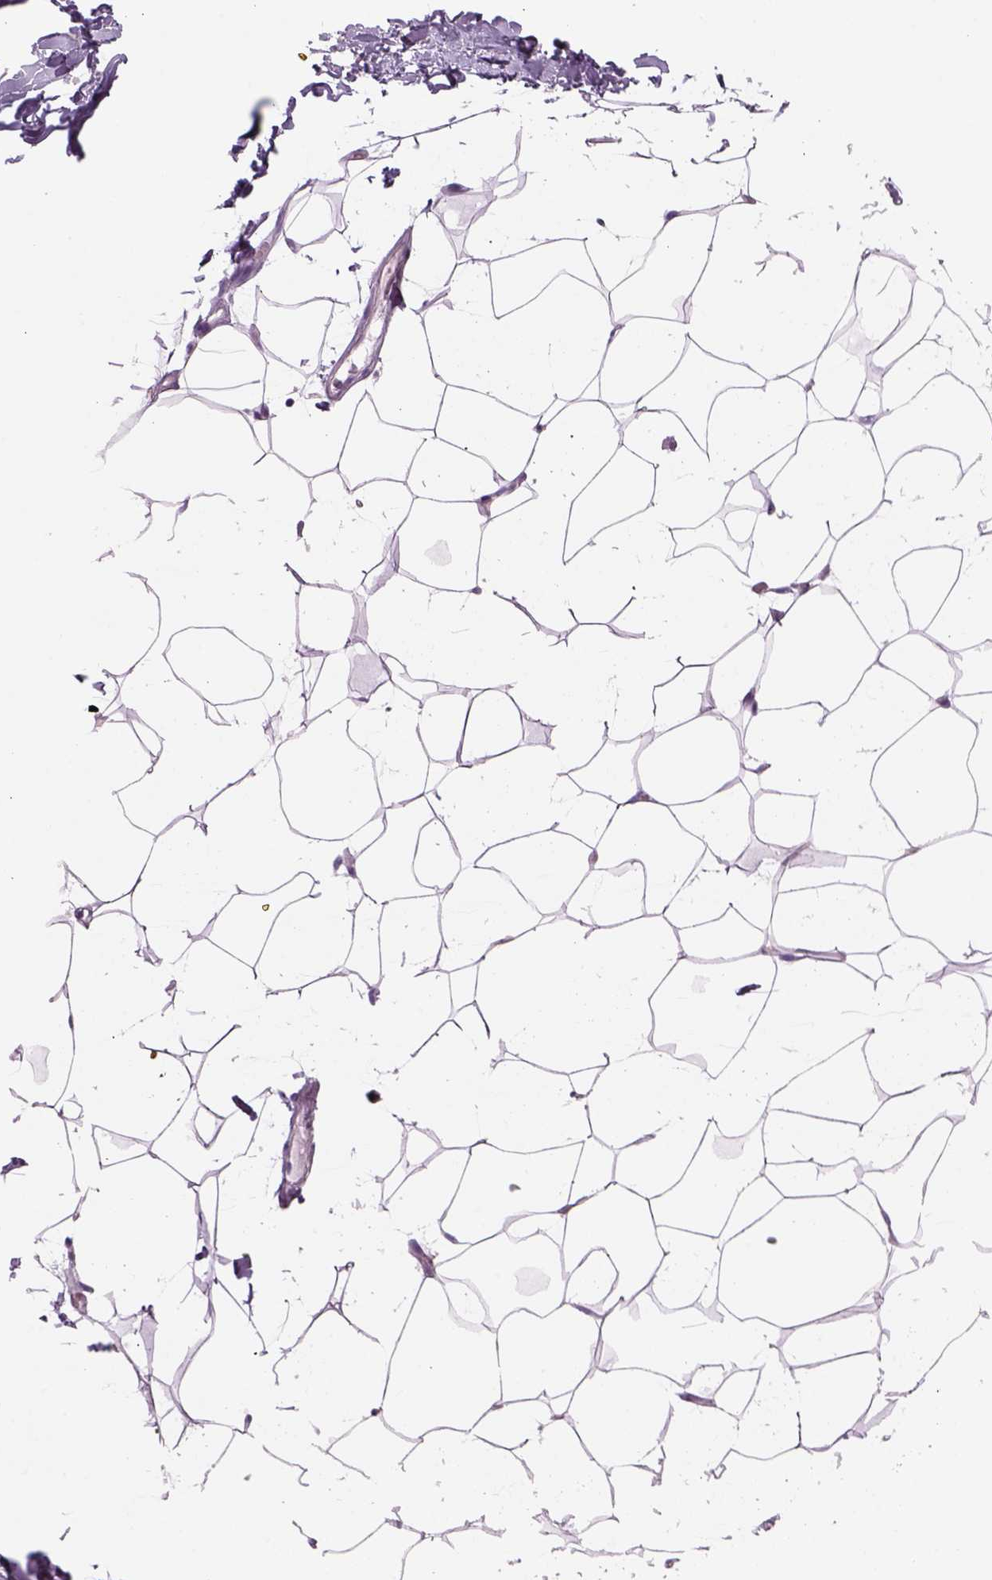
{"staining": {"intensity": "negative", "quantity": "none", "location": "none"}, "tissue": "breast", "cell_type": "Adipocytes", "image_type": "normal", "snomed": [{"axis": "morphology", "description": "Normal tissue, NOS"}, {"axis": "topography", "description": "Breast"}], "caption": "DAB immunohistochemical staining of normal breast exhibits no significant positivity in adipocytes.", "gene": "SLC1A7", "patient": {"sex": "female", "age": 32}}